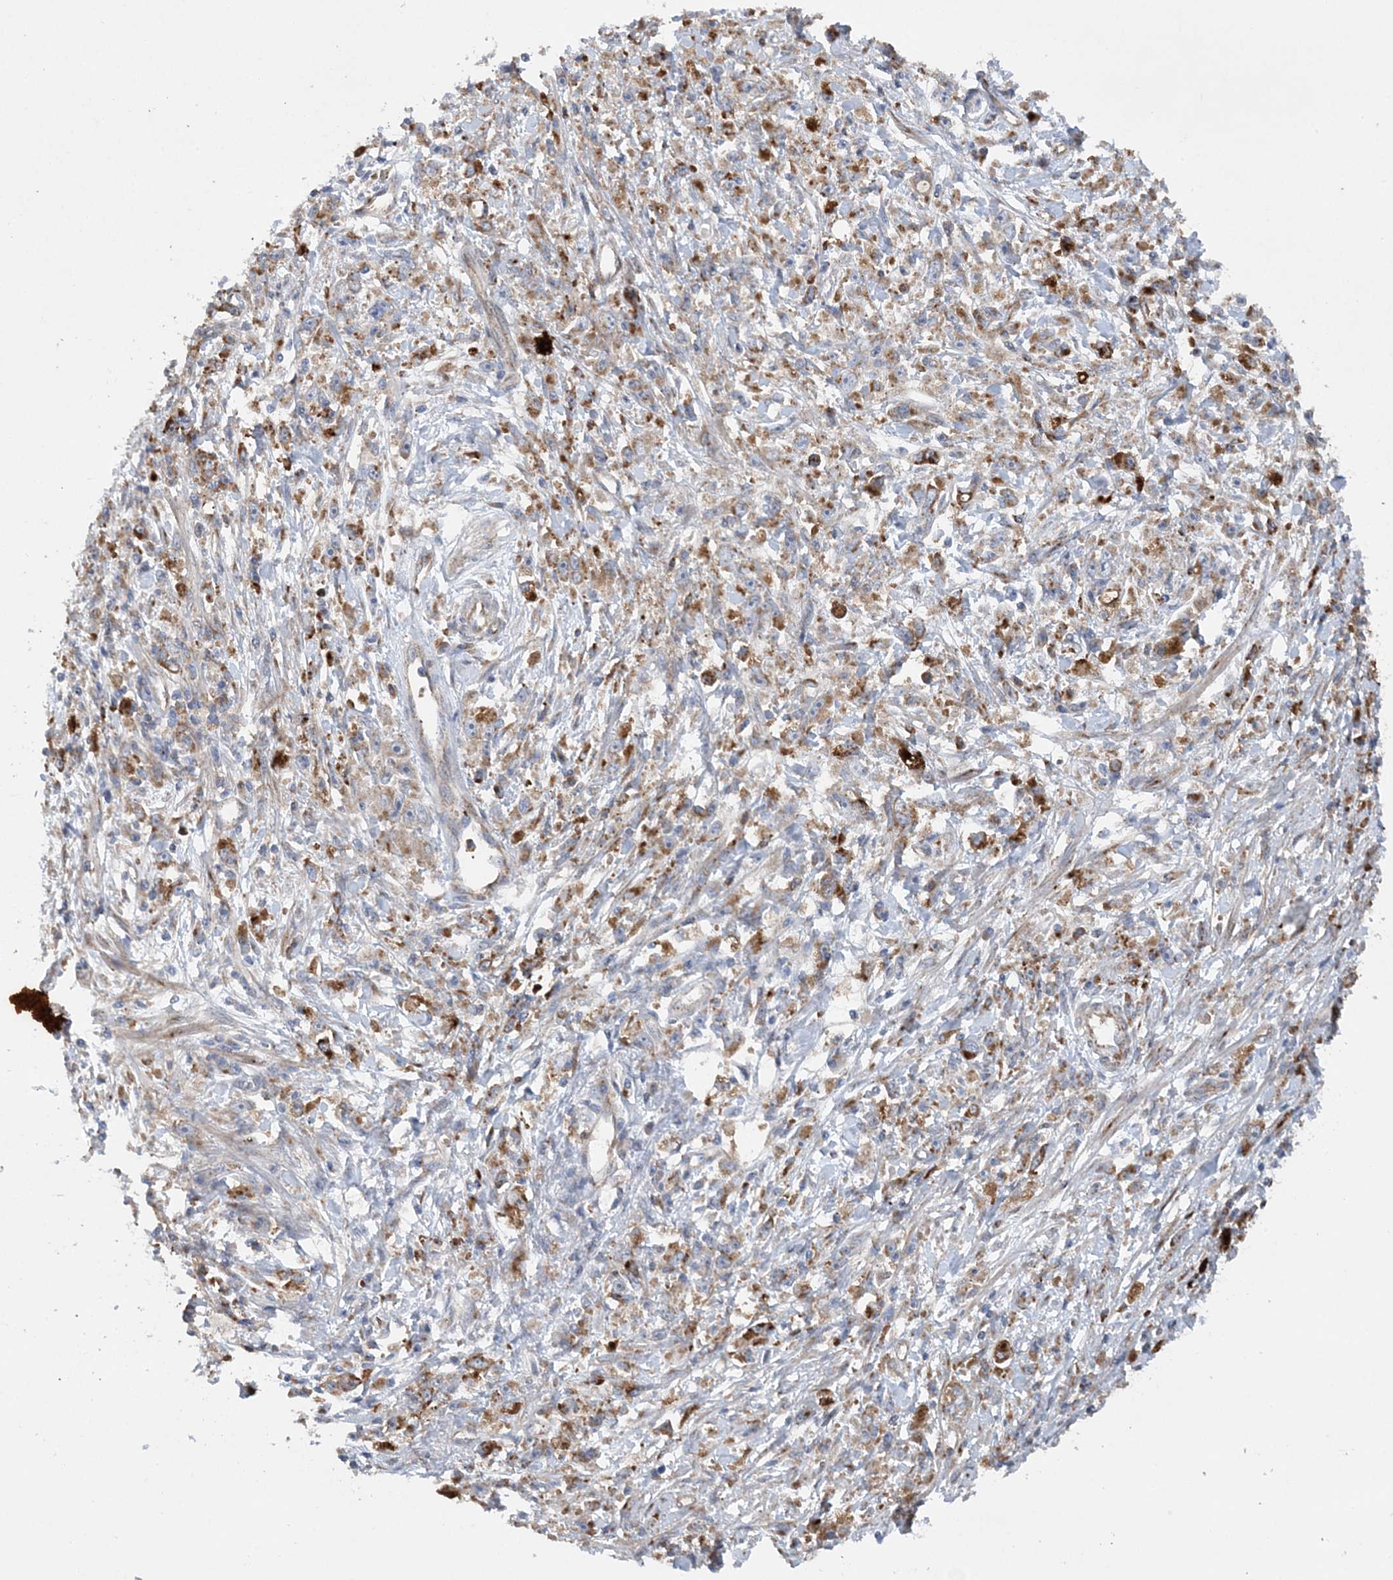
{"staining": {"intensity": "moderate", "quantity": "<25%", "location": "cytoplasmic/membranous"}, "tissue": "stomach cancer", "cell_type": "Tumor cells", "image_type": "cancer", "snomed": [{"axis": "morphology", "description": "Adenocarcinoma, NOS"}, {"axis": "topography", "description": "Stomach"}], "caption": "Stomach adenocarcinoma tissue exhibits moderate cytoplasmic/membranous positivity in approximately <25% of tumor cells, visualized by immunohistochemistry.", "gene": "PTTG1IP", "patient": {"sex": "female", "age": 59}}